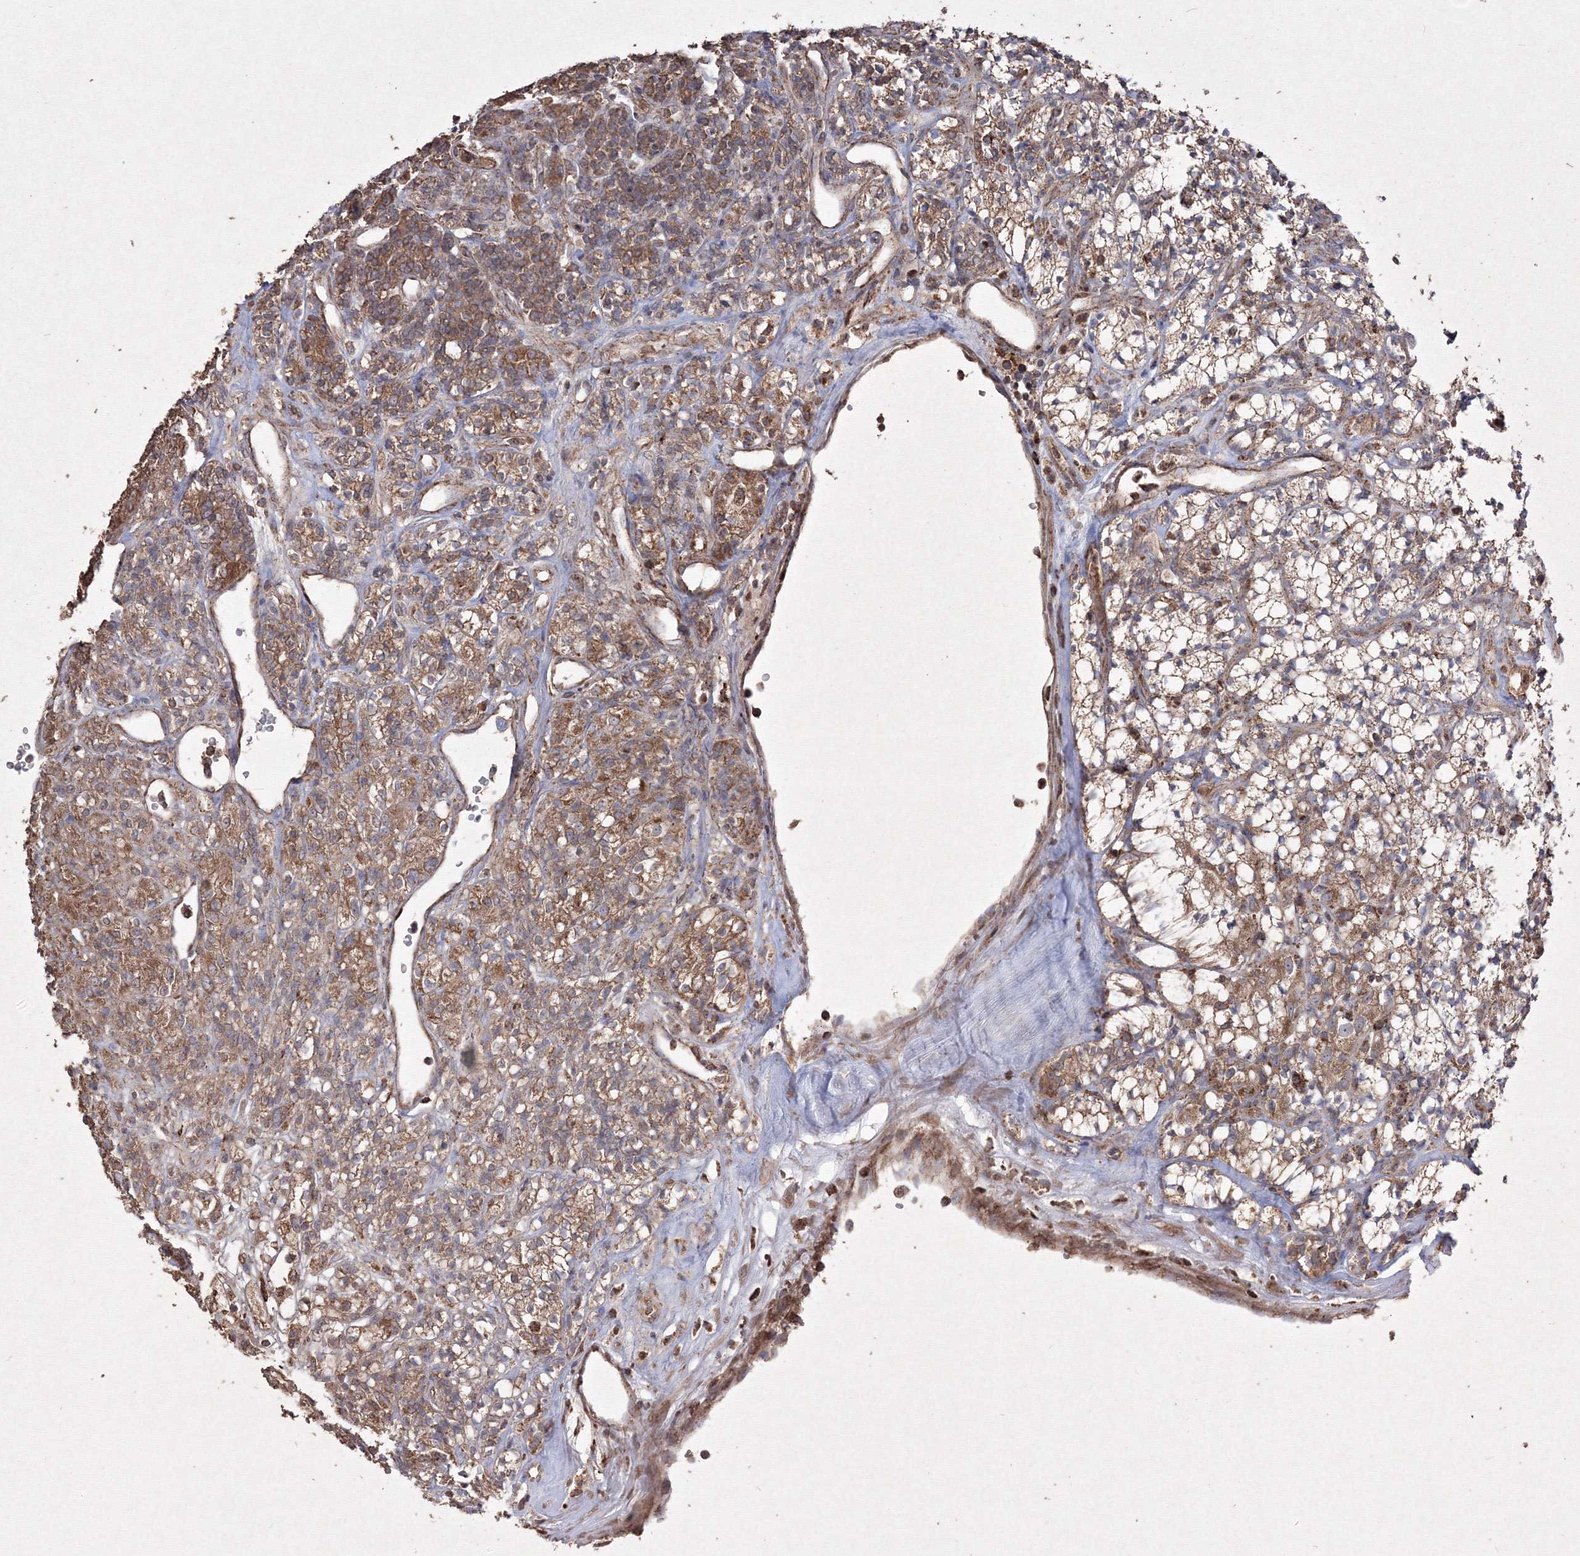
{"staining": {"intensity": "moderate", "quantity": ">75%", "location": "cytoplasmic/membranous"}, "tissue": "renal cancer", "cell_type": "Tumor cells", "image_type": "cancer", "snomed": [{"axis": "morphology", "description": "Adenocarcinoma, NOS"}, {"axis": "topography", "description": "Kidney"}], "caption": "Tumor cells exhibit medium levels of moderate cytoplasmic/membranous positivity in approximately >75% of cells in human renal cancer (adenocarcinoma). (DAB (3,3'-diaminobenzidine) IHC, brown staining for protein, blue staining for nuclei).", "gene": "GRSF1", "patient": {"sex": "male", "age": 77}}